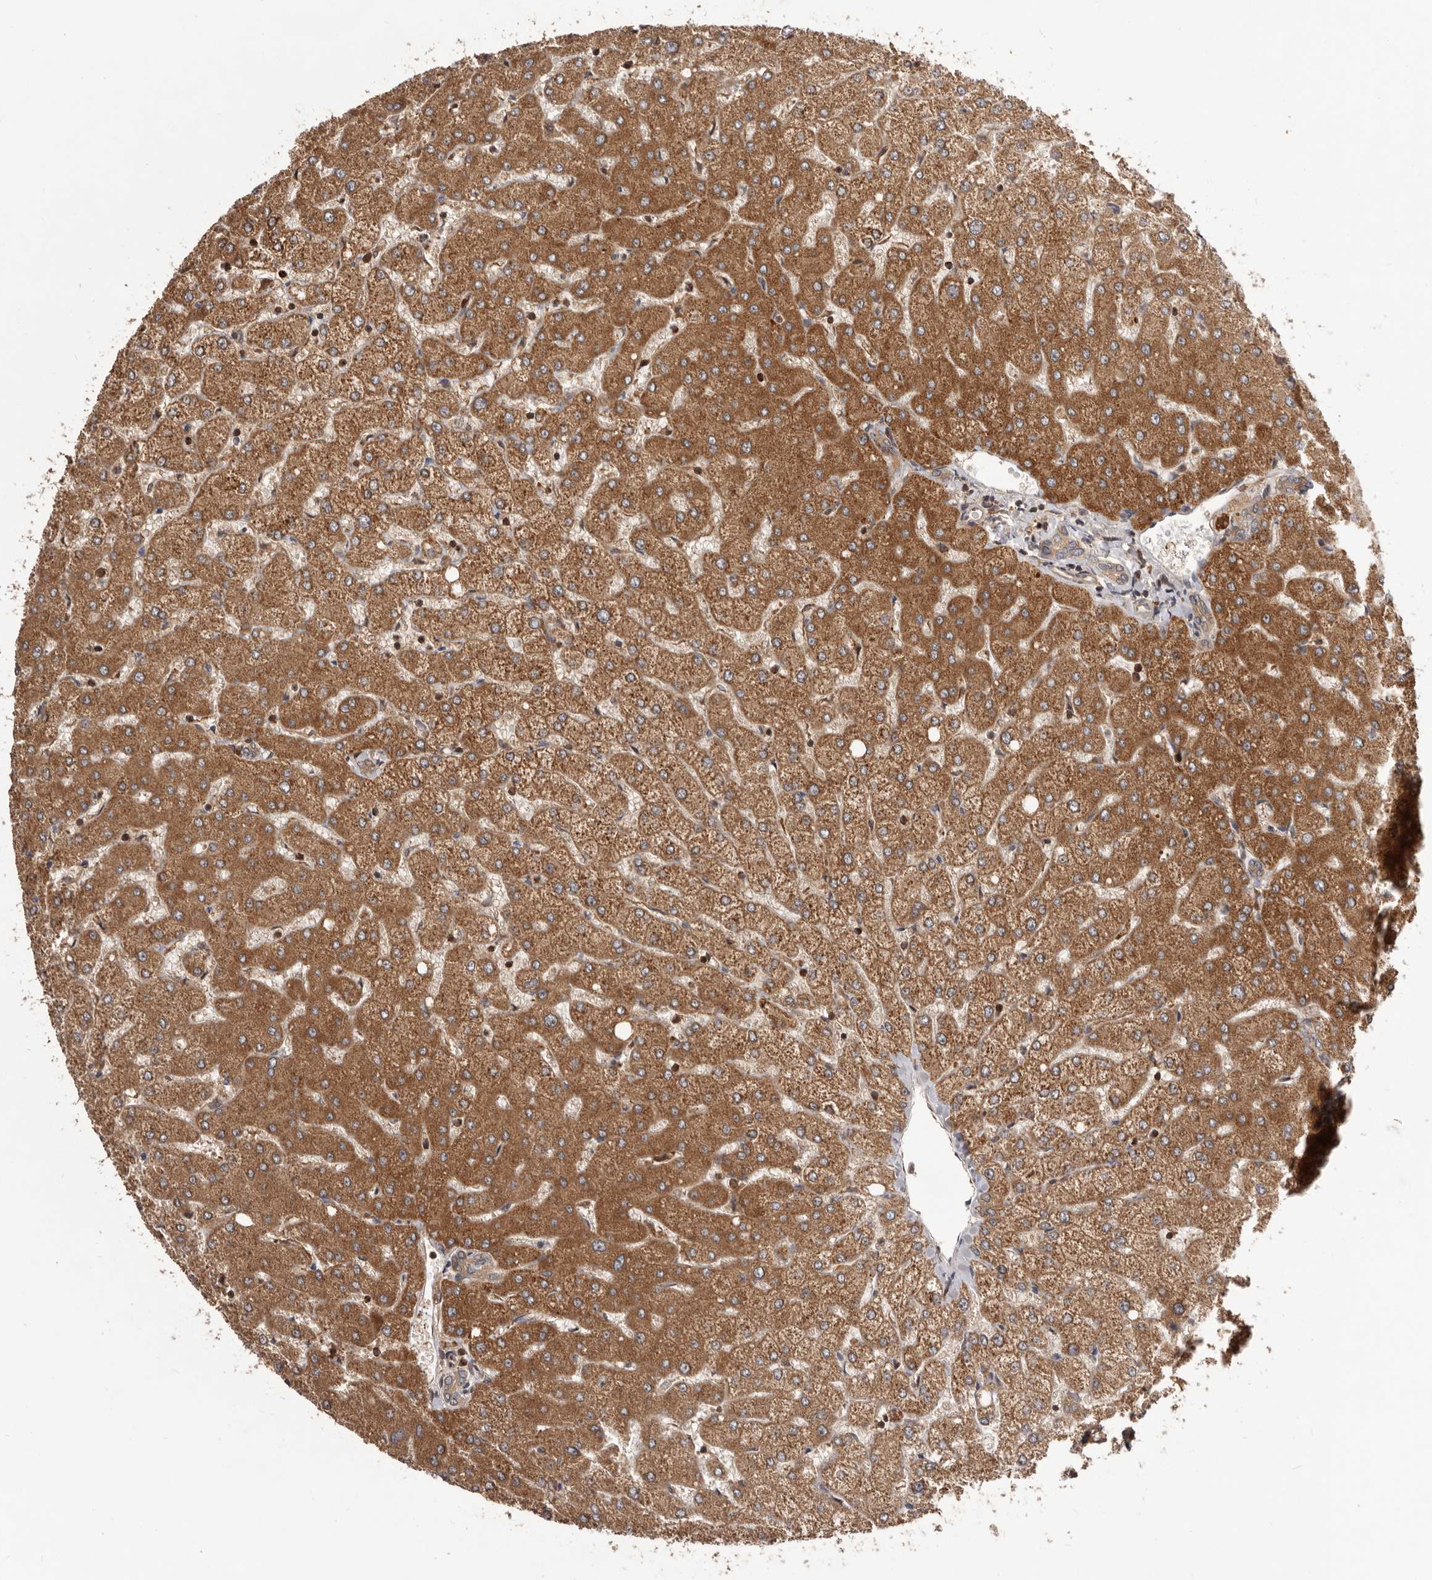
{"staining": {"intensity": "weak", "quantity": ">75%", "location": "cytoplasmic/membranous"}, "tissue": "liver", "cell_type": "Cholangiocytes", "image_type": "normal", "snomed": [{"axis": "morphology", "description": "Normal tissue, NOS"}, {"axis": "topography", "description": "Liver"}], "caption": "Weak cytoplasmic/membranous staining for a protein is seen in approximately >75% of cholangiocytes of unremarkable liver using immunohistochemistry.", "gene": "HBS1L", "patient": {"sex": "female", "age": 54}}